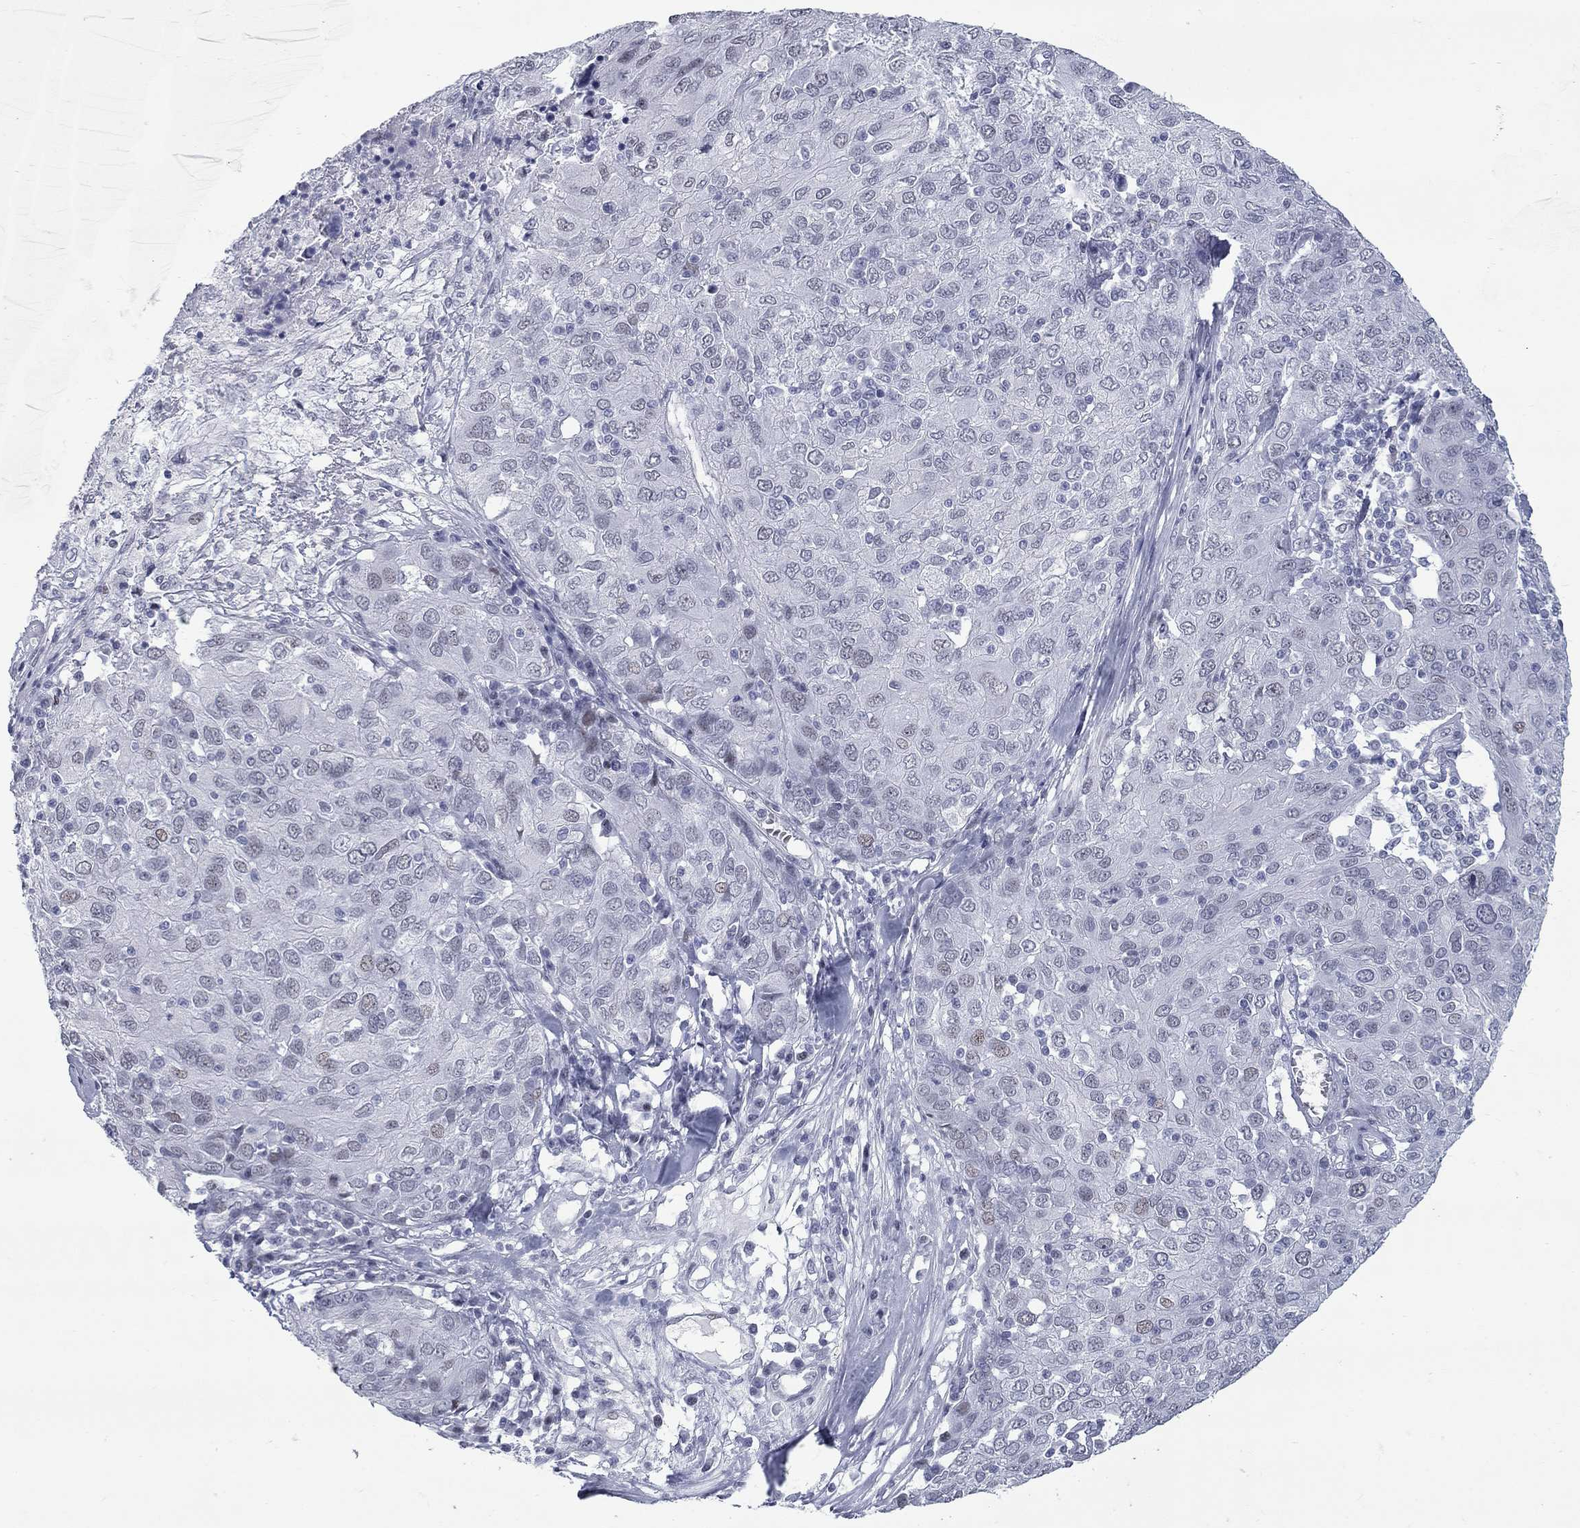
{"staining": {"intensity": "negative", "quantity": "none", "location": "none"}, "tissue": "ovarian cancer", "cell_type": "Tumor cells", "image_type": "cancer", "snomed": [{"axis": "morphology", "description": "Carcinoma, endometroid"}, {"axis": "topography", "description": "Ovary"}], "caption": "Ovarian cancer was stained to show a protein in brown. There is no significant expression in tumor cells. (Stains: DAB immunohistochemistry with hematoxylin counter stain, Microscopy: brightfield microscopy at high magnification).", "gene": "ASF1B", "patient": {"sex": "female", "age": 50}}